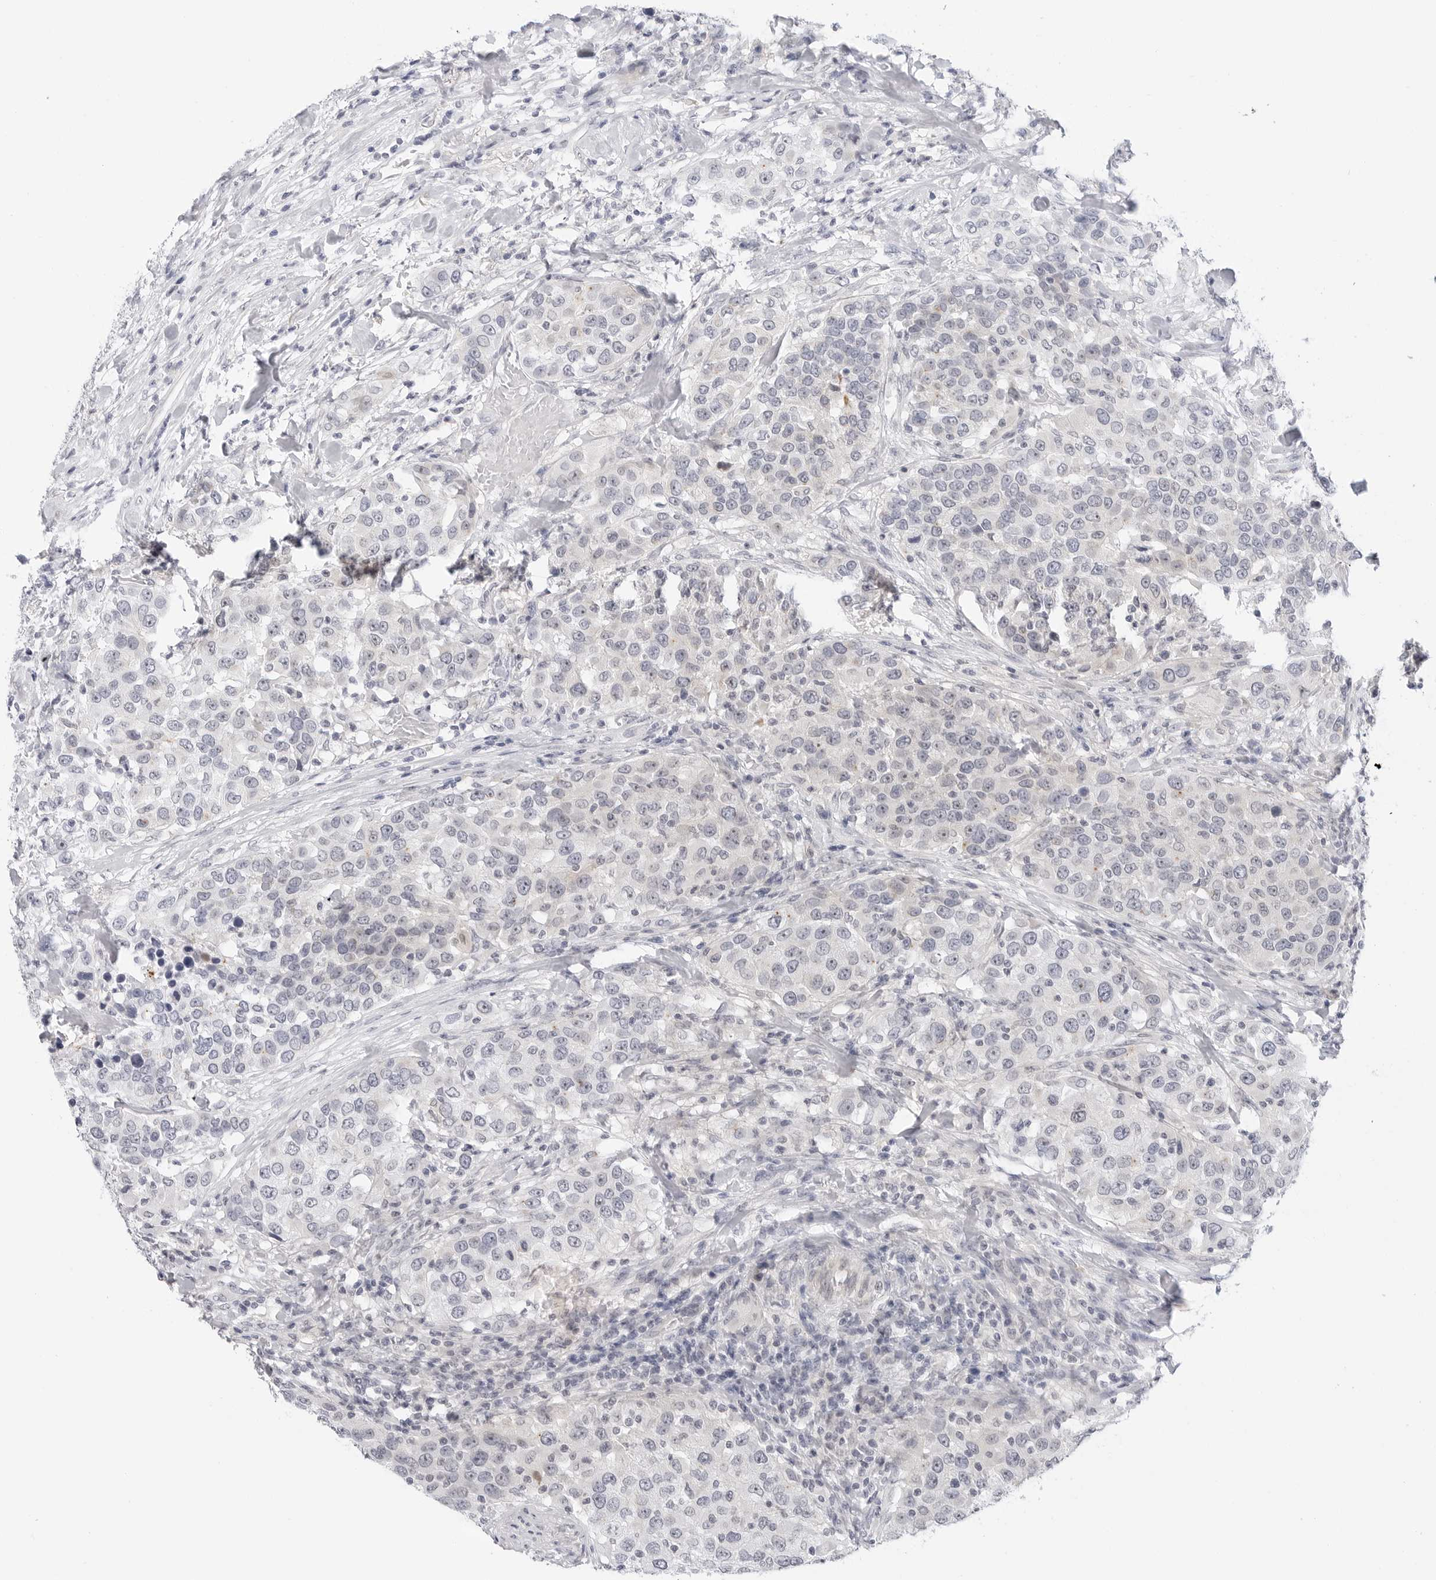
{"staining": {"intensity": "negative", "quantity": "none", "location": "none"}, "tissue": "urothelial cancer", "cell_type": "Tumor cells", "image_type": "cancer", "snomed": [{"axis": "morphology", "description": "Urothelial carcinoma, High grade"}, {"axis": "topography", "description": "Urinary bladder"}], "caption": "This is a histopathology image of IHC staining of urothelial cancer, which shows no expression in tumor cells.", "gene": "MAP2K5", "patient": {"sex": "female", "age": 80}}